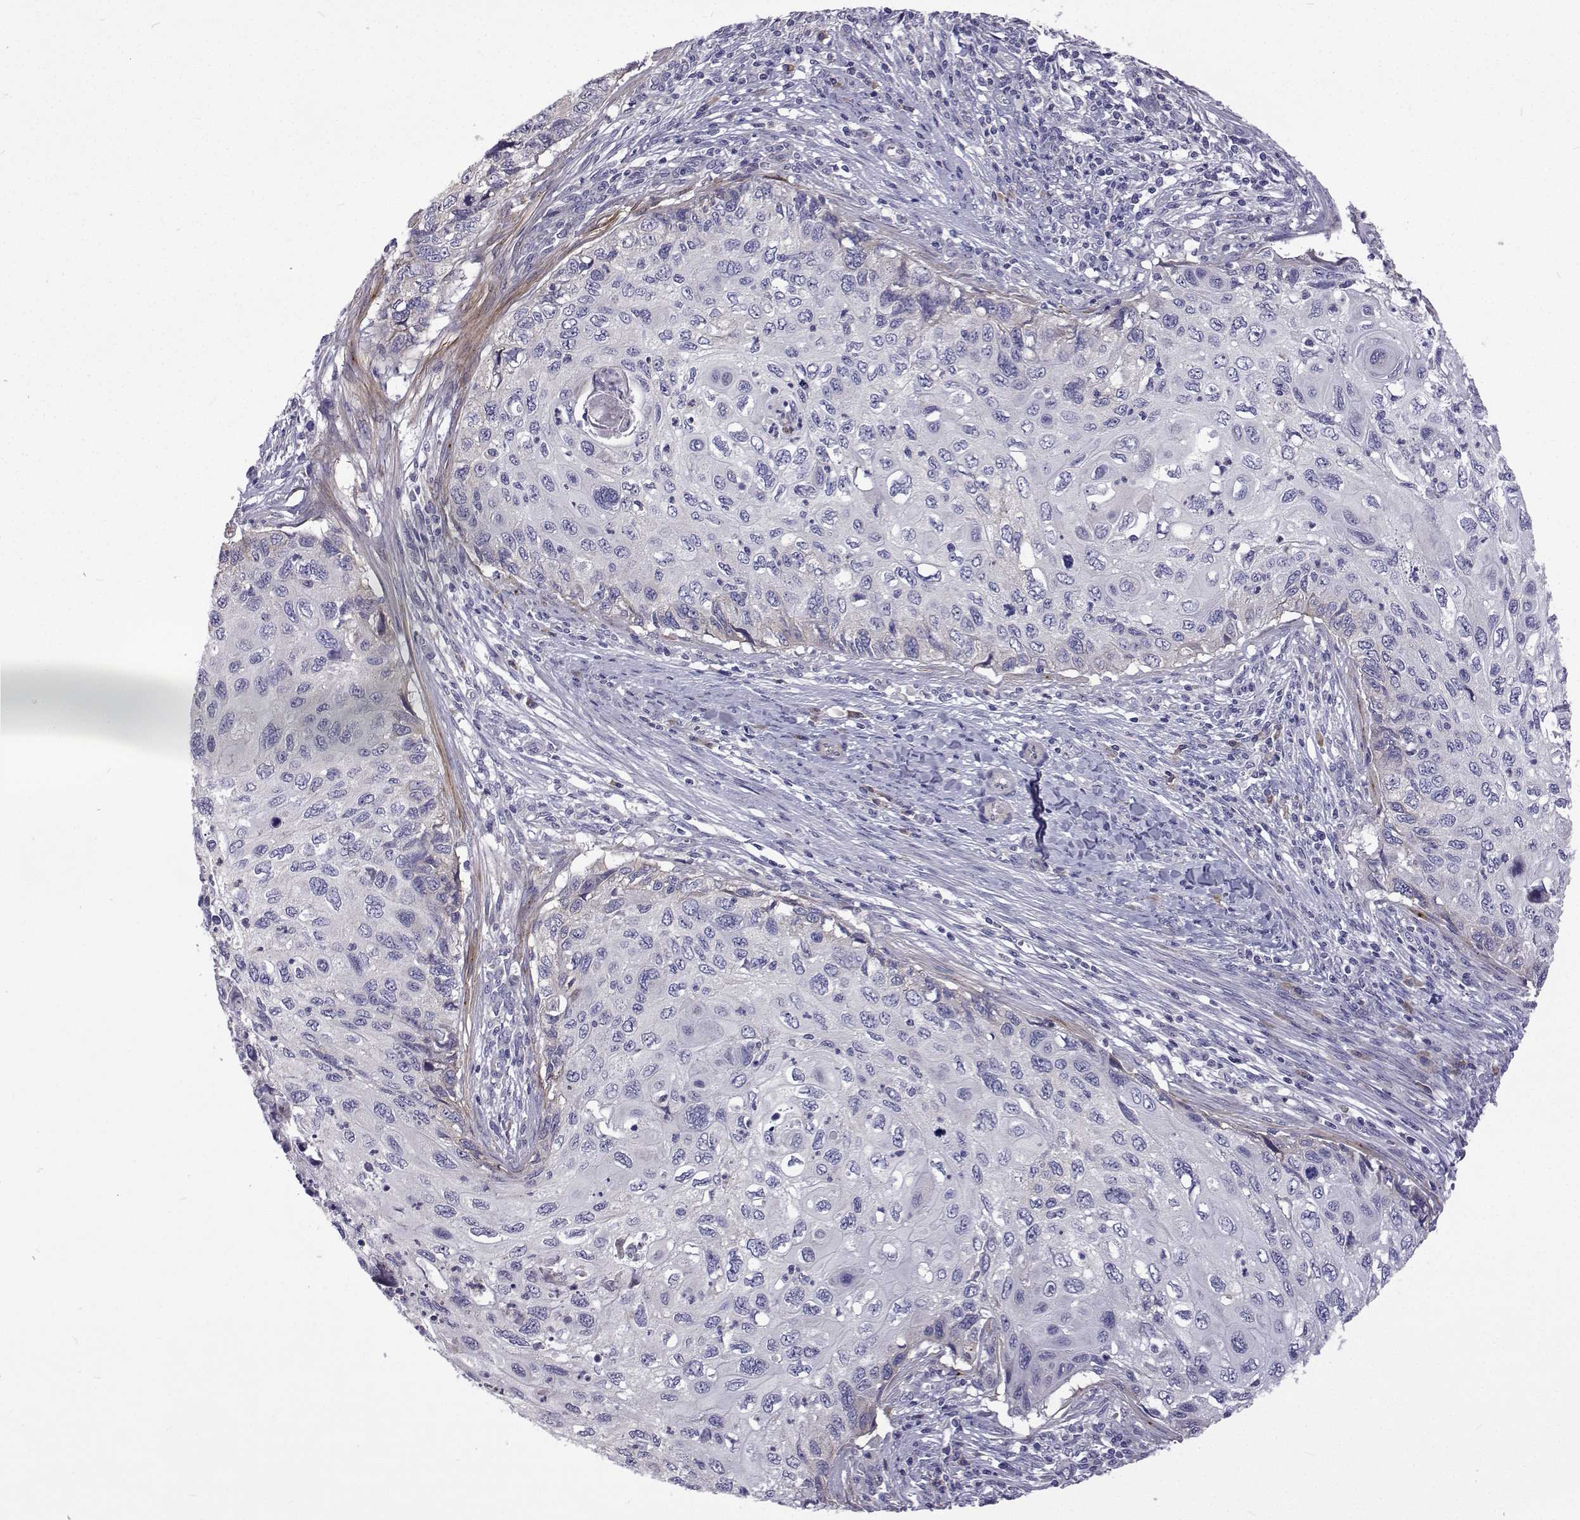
{"staining": {"intensity": "negative", "quantity": "none", "location": "none"}, "tissue": "cervical cancer", "cell_type": "Tumor cells", "image_type": "cancer", "snomed": [{"axis": "morphology", "description": "Squamous cell carcinoma, NOS"}, {"axis": "topography", "description": "Cervix"}], "caption": "Immunohistochemical staining of cervical cancer (squamous cell carcinoma) displays no significant staining in tumor cells.", "gene": "NPR3", "patient": {"sex": "female", "age": 70}}